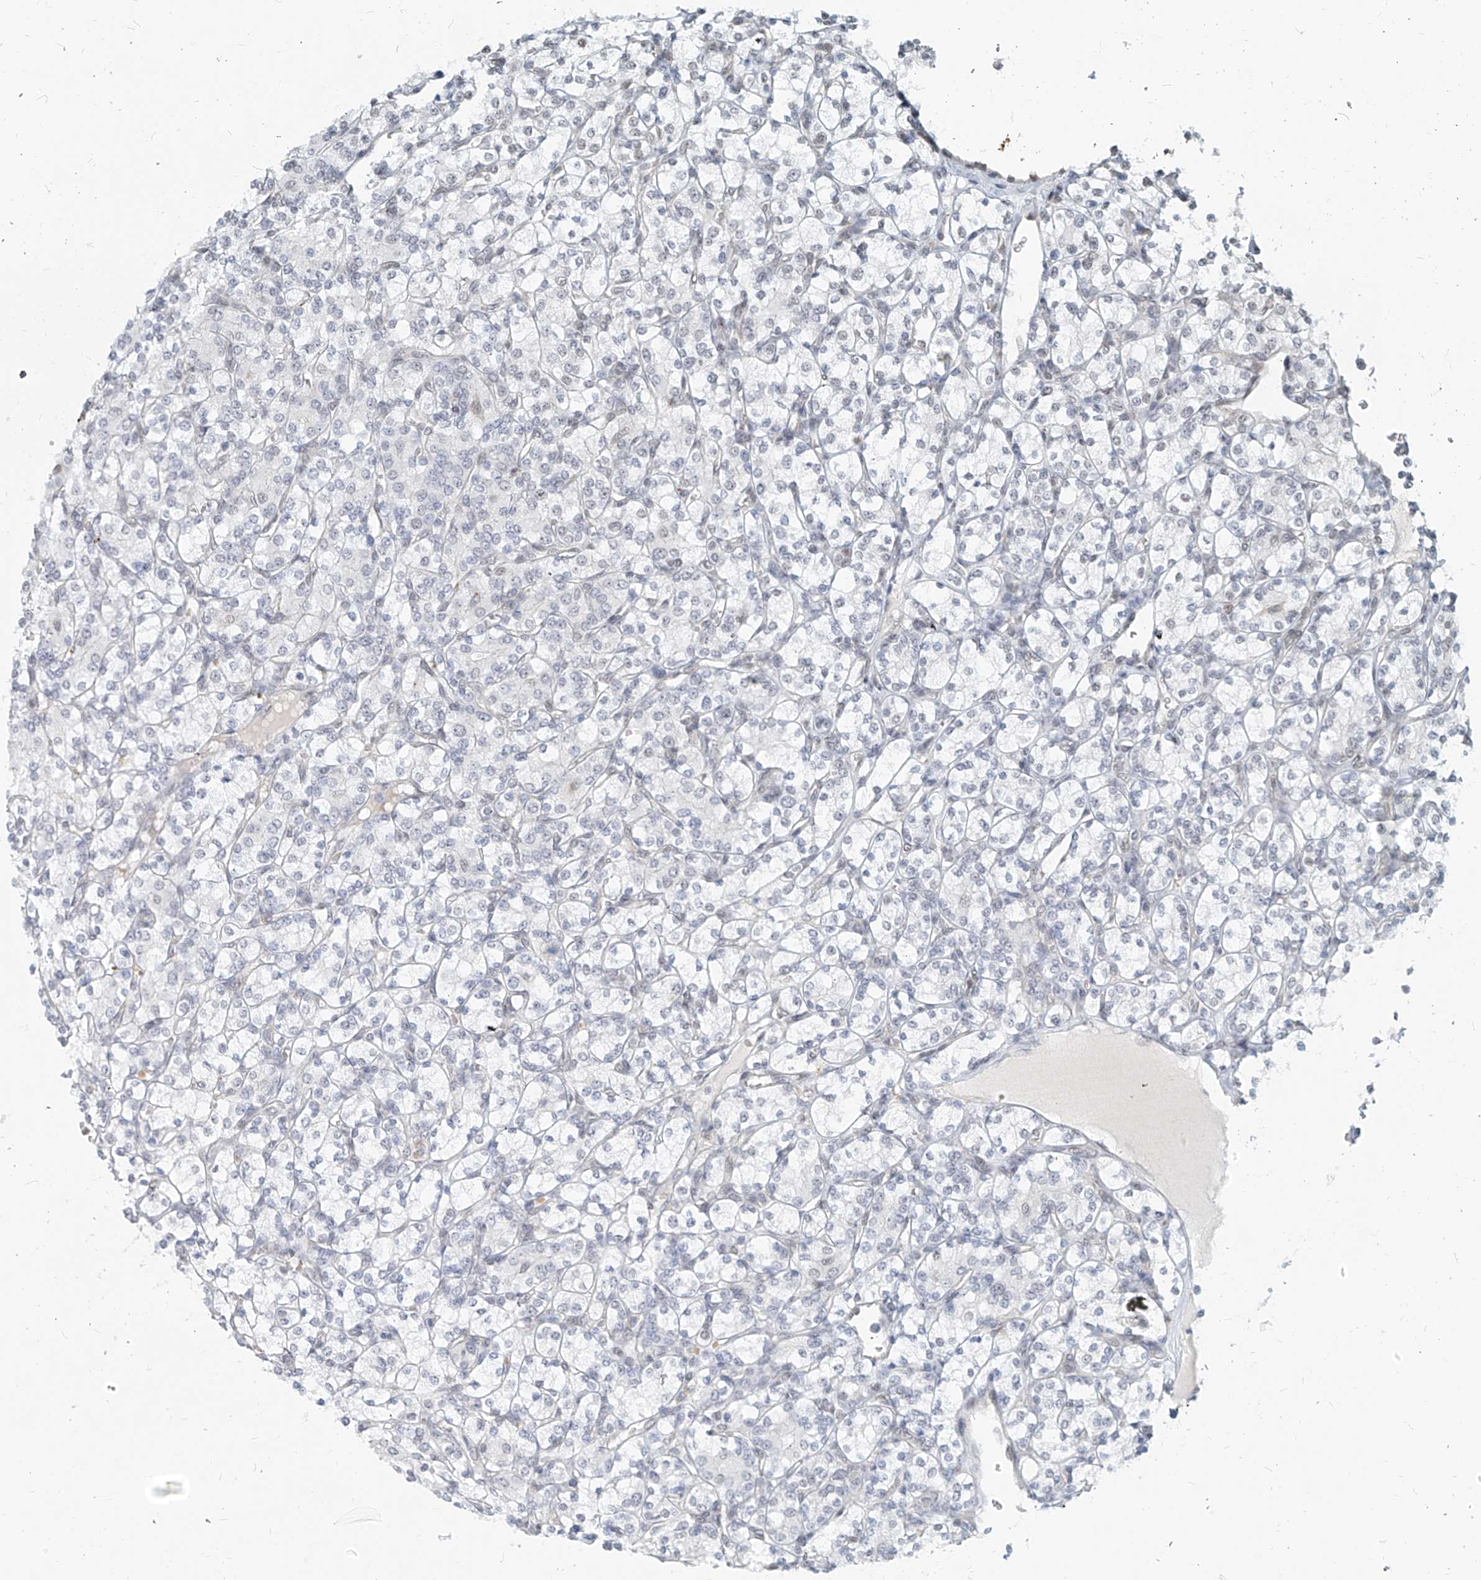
{"staining": {"intensity": "negative", "quantity": "none", "location": "none"}, "tissue": "renal cancer", "cell_type": "Tumor cells", "image_type": "cancer", "snomed": [{"axis": "morphology", "description": "Adenocarcinoma, NOS"}, {"axis": "topography", "description": "Kidney"}], "caption": "The histopathology image reveals no staining of tumor cells in adenocarcinoma (renal). Nuclei are stained in blue.", "gene": "SASH1", "patient": {"sex": "male", "age": 77}}